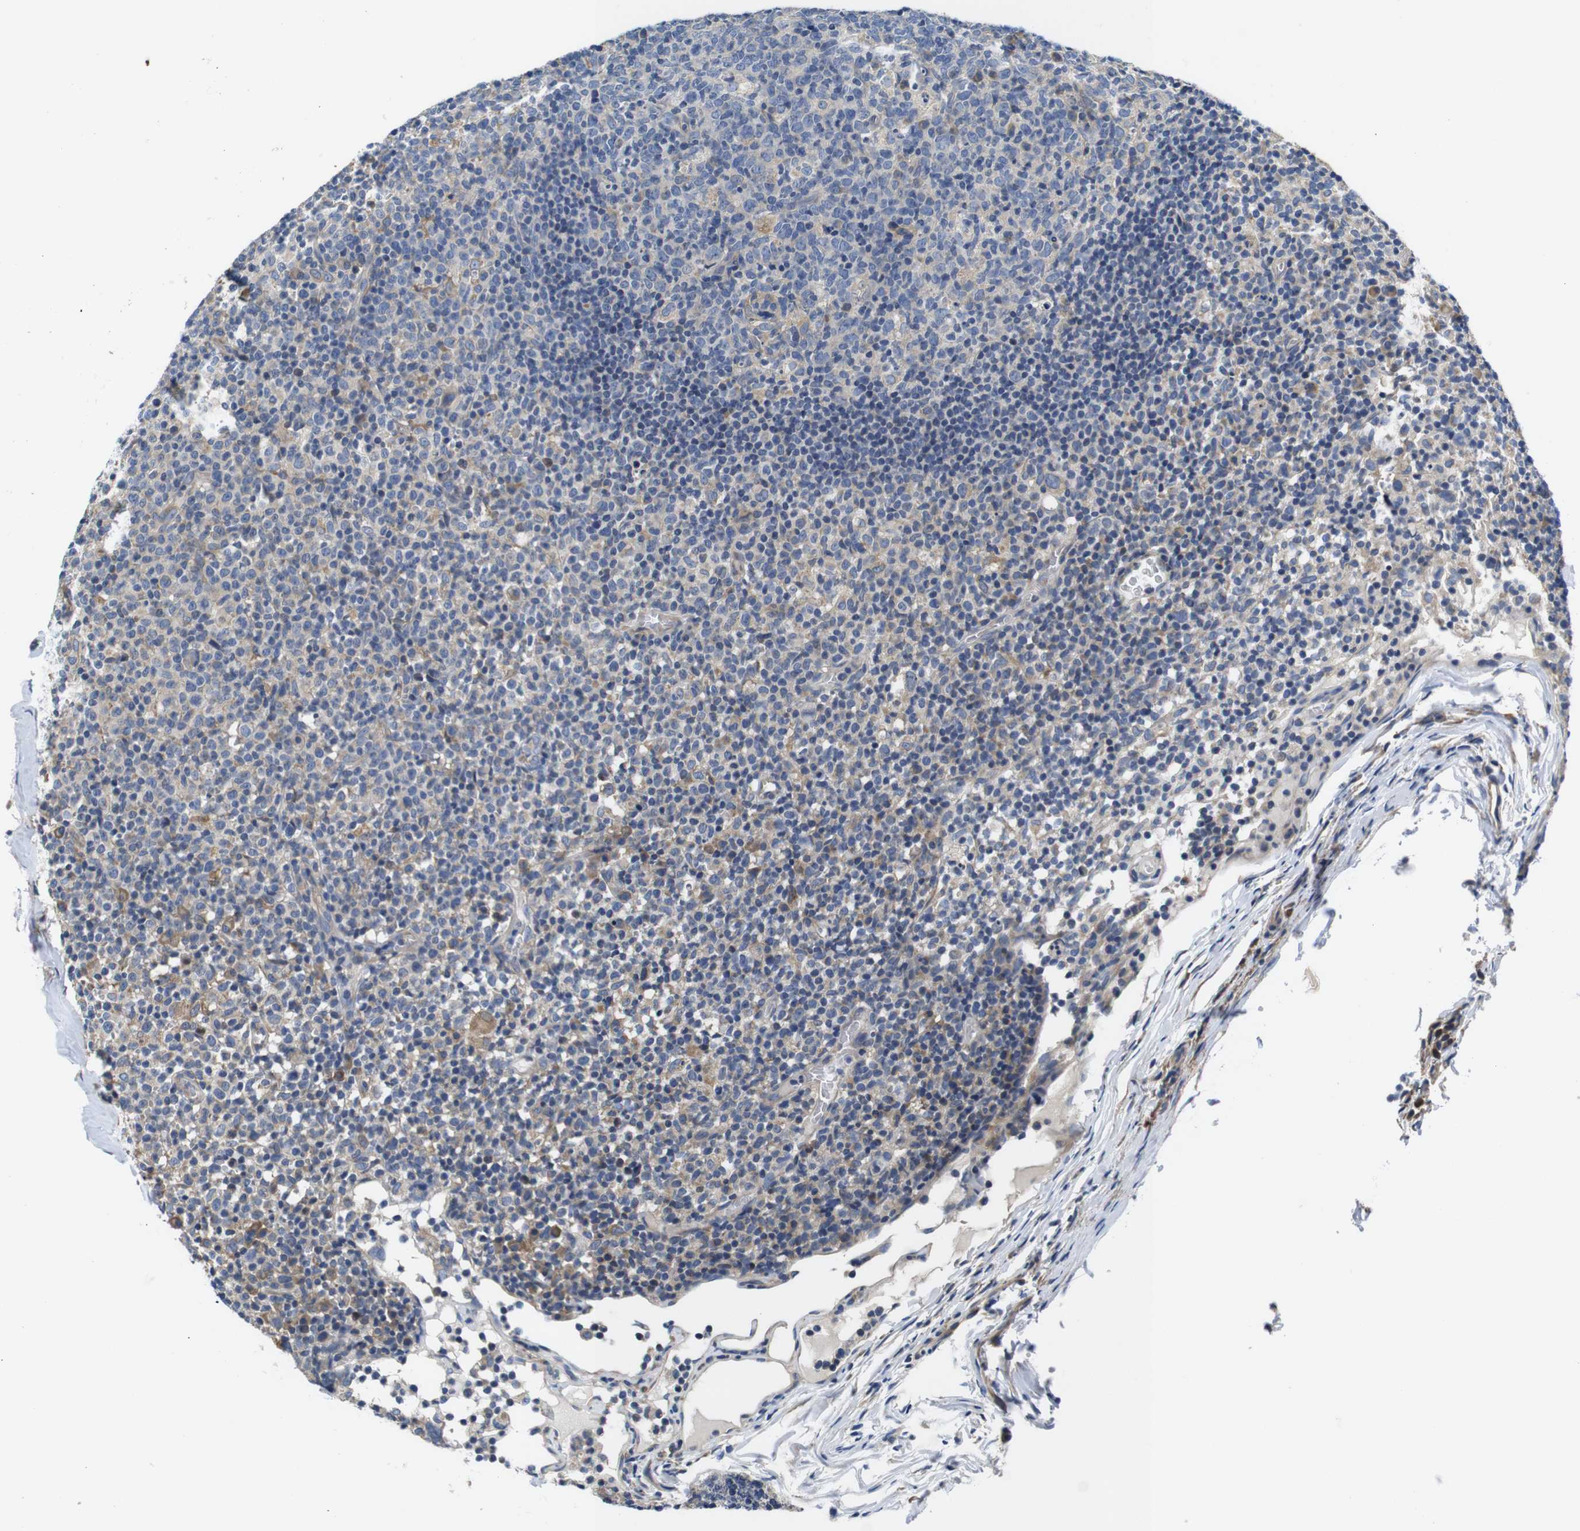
{"staining": {"intensity": "weak", "quantity": "<25%", "location": "cytoplasmic/membranous"}, "tissue": "lymph node", "cell_type": "Germinal center cells", "image_type": "normal", "snomed": [{"axis": "morphology", "description": "Normal tissue, NOS"}, {"axis": "morphology", "description": "Inflammation, NOS"}, {"axis": "topography", "description": "Lymph node"}], "caption": "Immunohistochemistry histopathology image of benign lymph node stained for a protein (brown), which demonstrates no staining in germinal center cells.", "gene": "MARCHF7", "patient": {"sex": "male", "age": 55}}